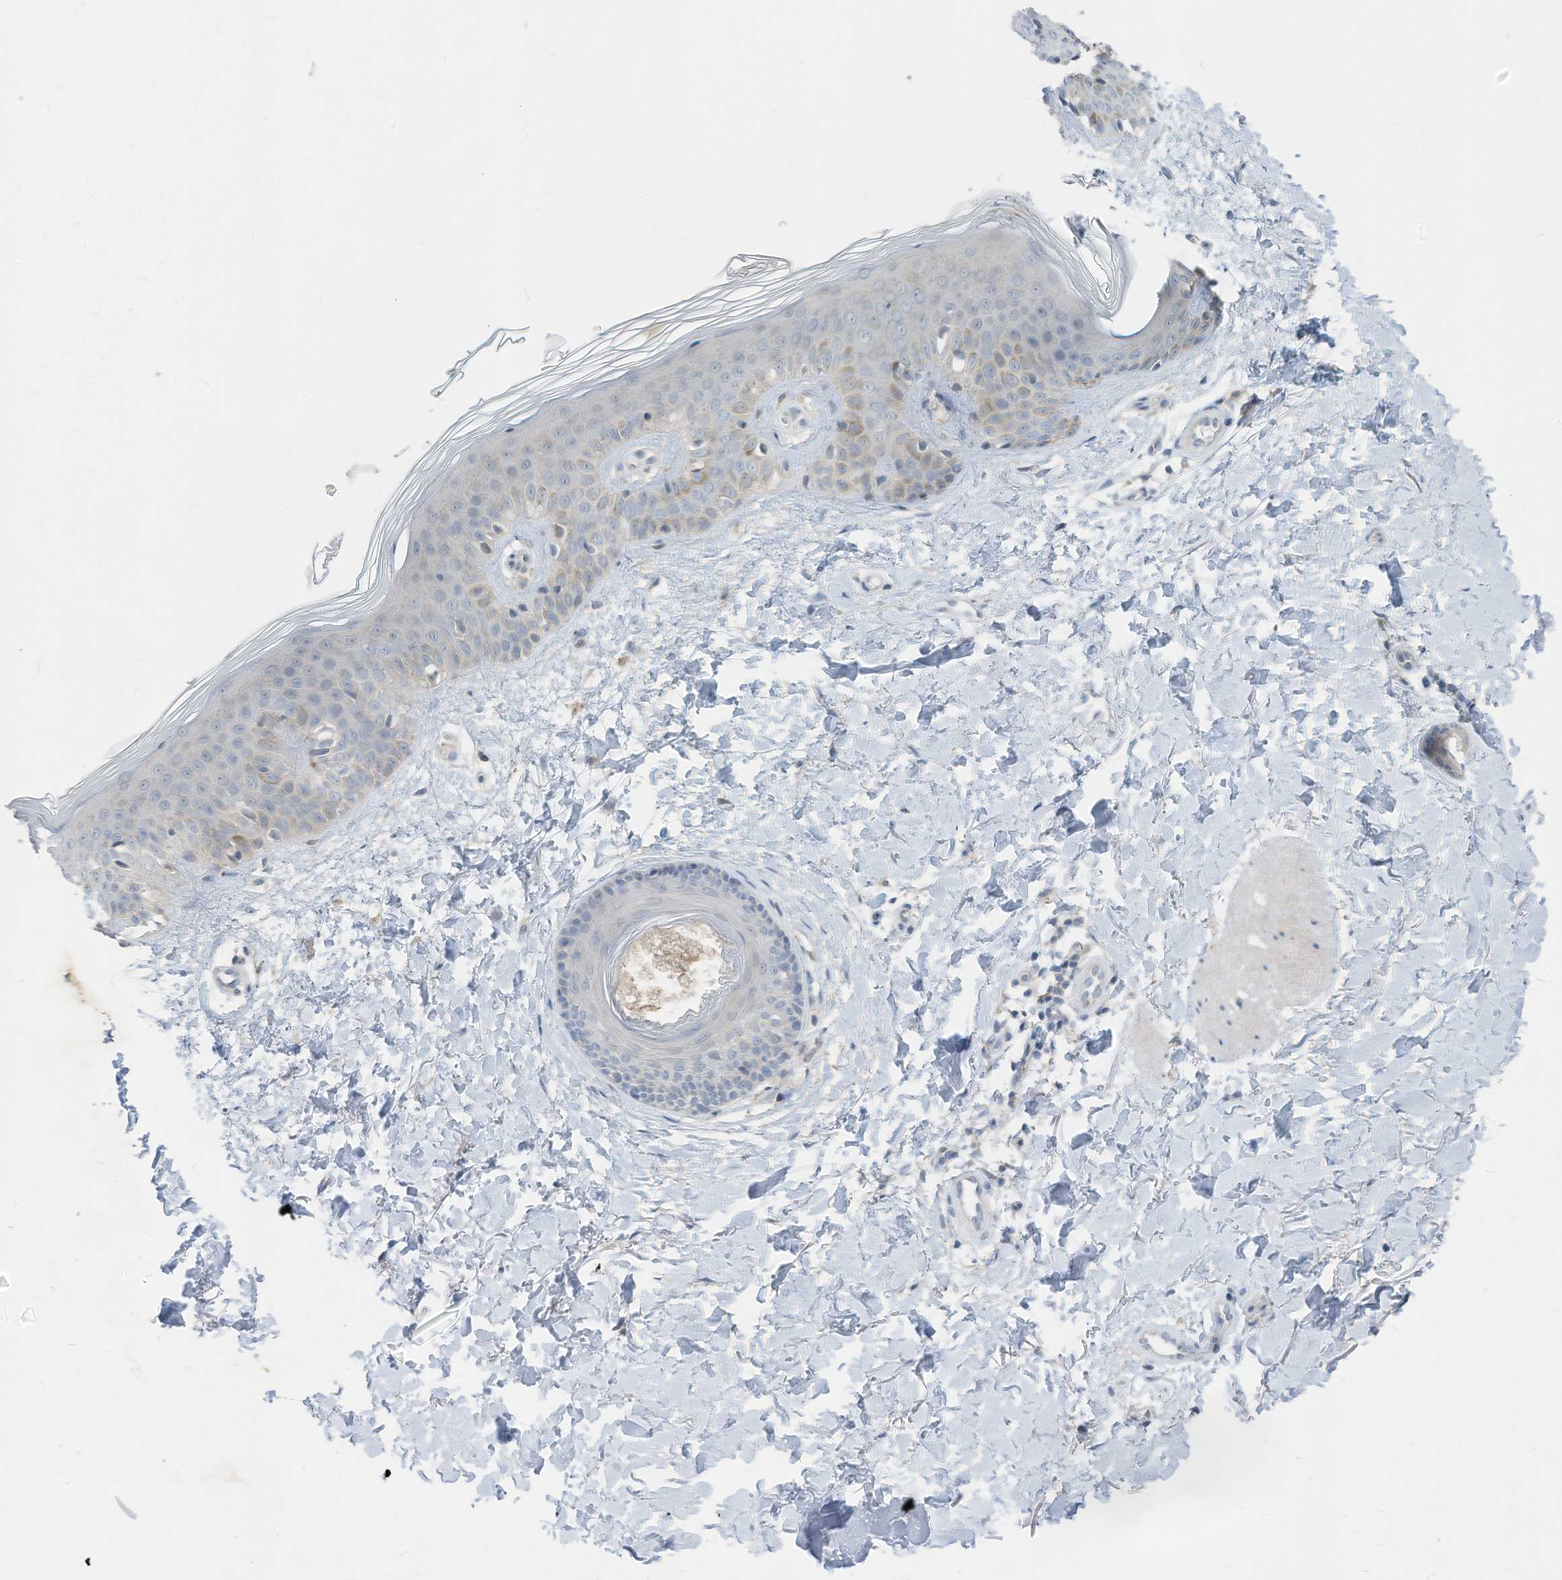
{"staining": {"intensity": "weak", "quantity": "25%-75%", "location": "cytoplasmic/membranous"}, "tissue": "skin", "cell_type": "Fibroblasts", "image_type": "normal", "snomed": [{"axis": "morphology", "description": "Normal tissue, NOS"}, {"axis": "topography", "description": "Skin"}], "caption": "A photomicrograph of human skin stained for a protein displays weak cytoplasmic/membranous brown staining in fibroblasts. The staining is performed using DAB brown chromogen to label protein expression. The nuclei are counter-stained blue using hematoxylin.", "gene": "LDAH", "patient": {"sex": "male", "age": 37}}